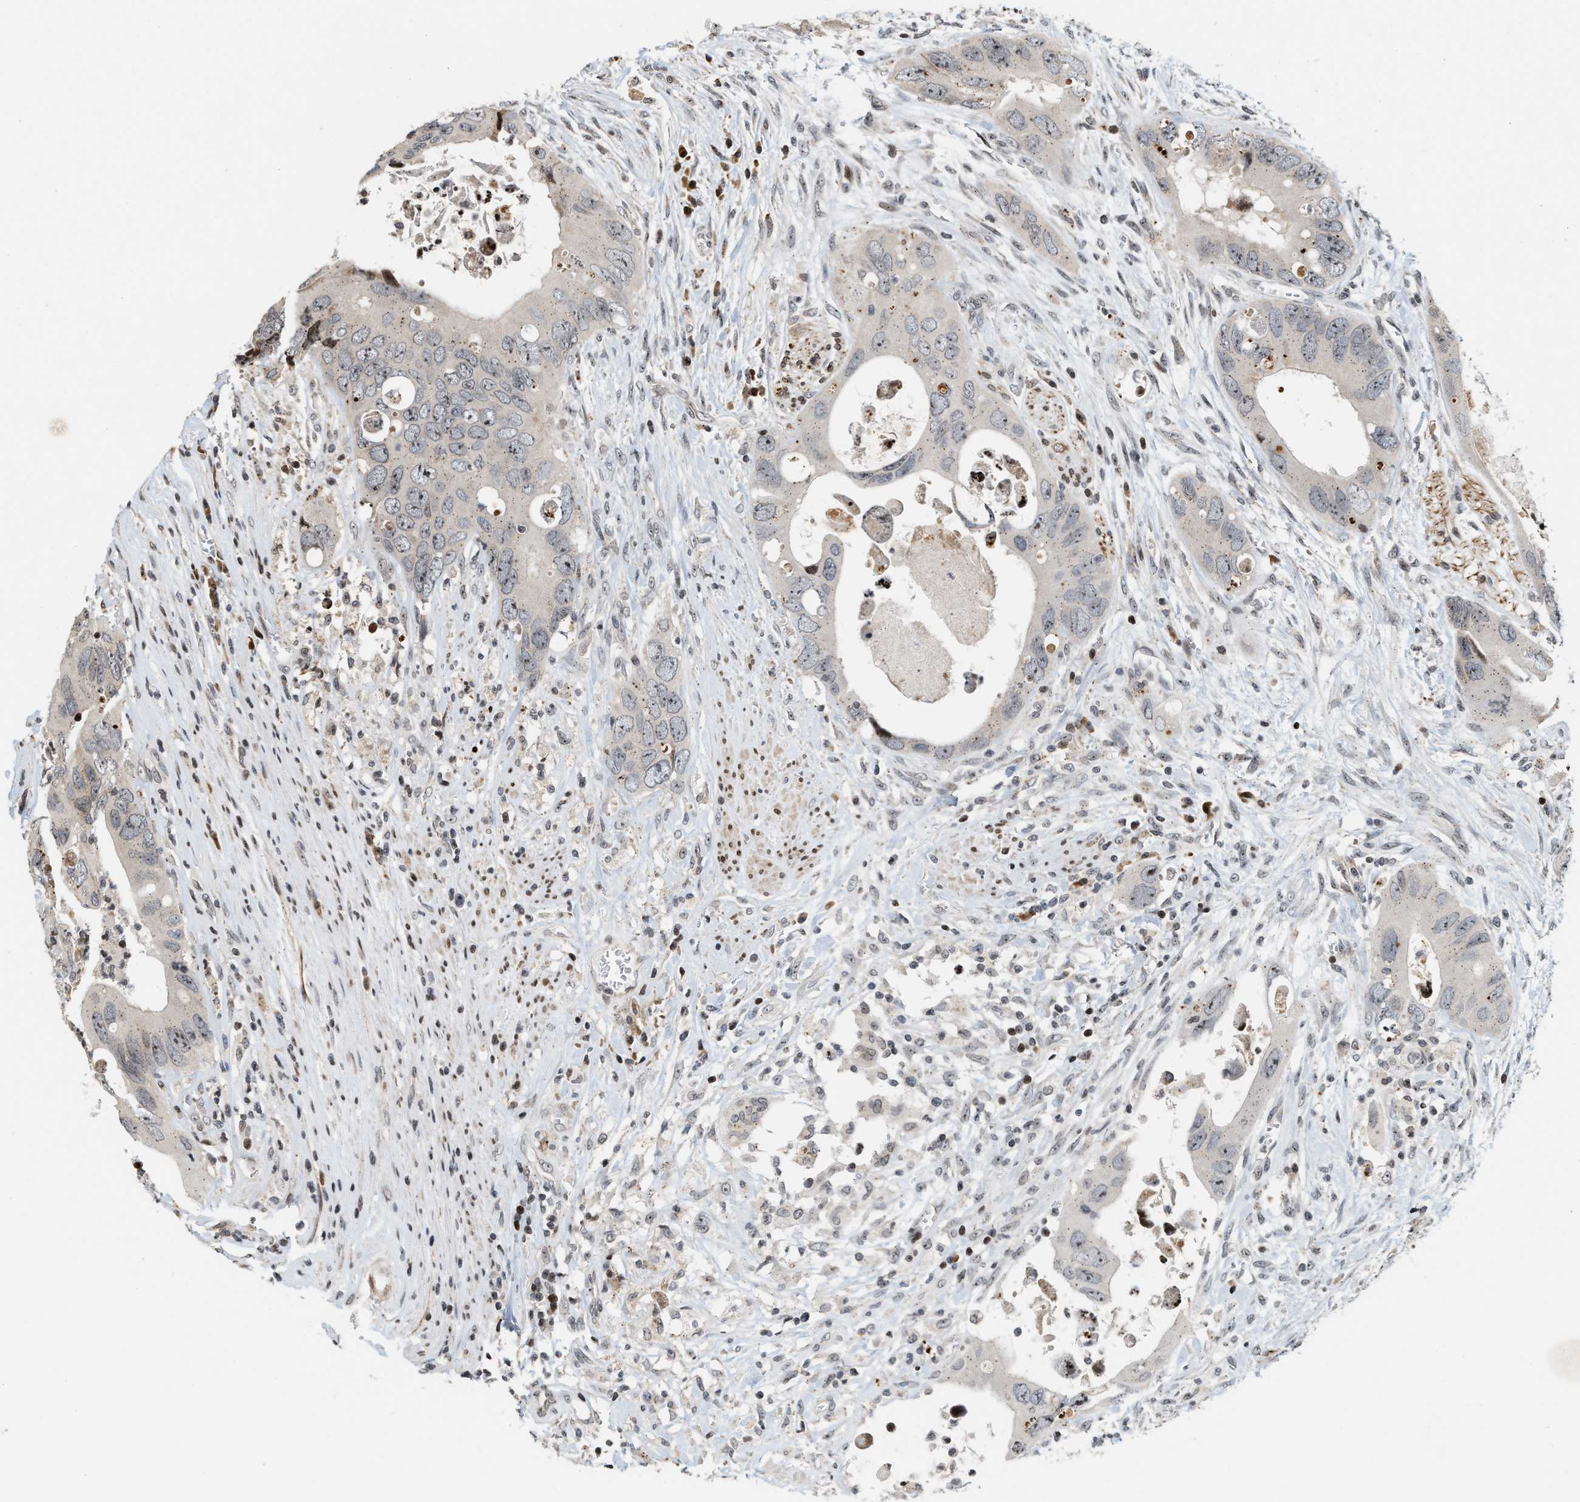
{"staining": {"intensity": "negative", "quantity": "none", "location": "none"}, "tissue": "colorectal cancer", "cell_type": "Tumor cells", "image_type": "cancer", "snomed": [{"axis": "morphology", "description": "Adenocarcinoma, NOS"}, {"axis": "topography", "description": "Rectum"}], "caption": "Tumor cells are negative for protein expression in human colorectal adenocarcinoma.", "gene": "PDZD2", "patient": {"sex": "male", "age": 70}}